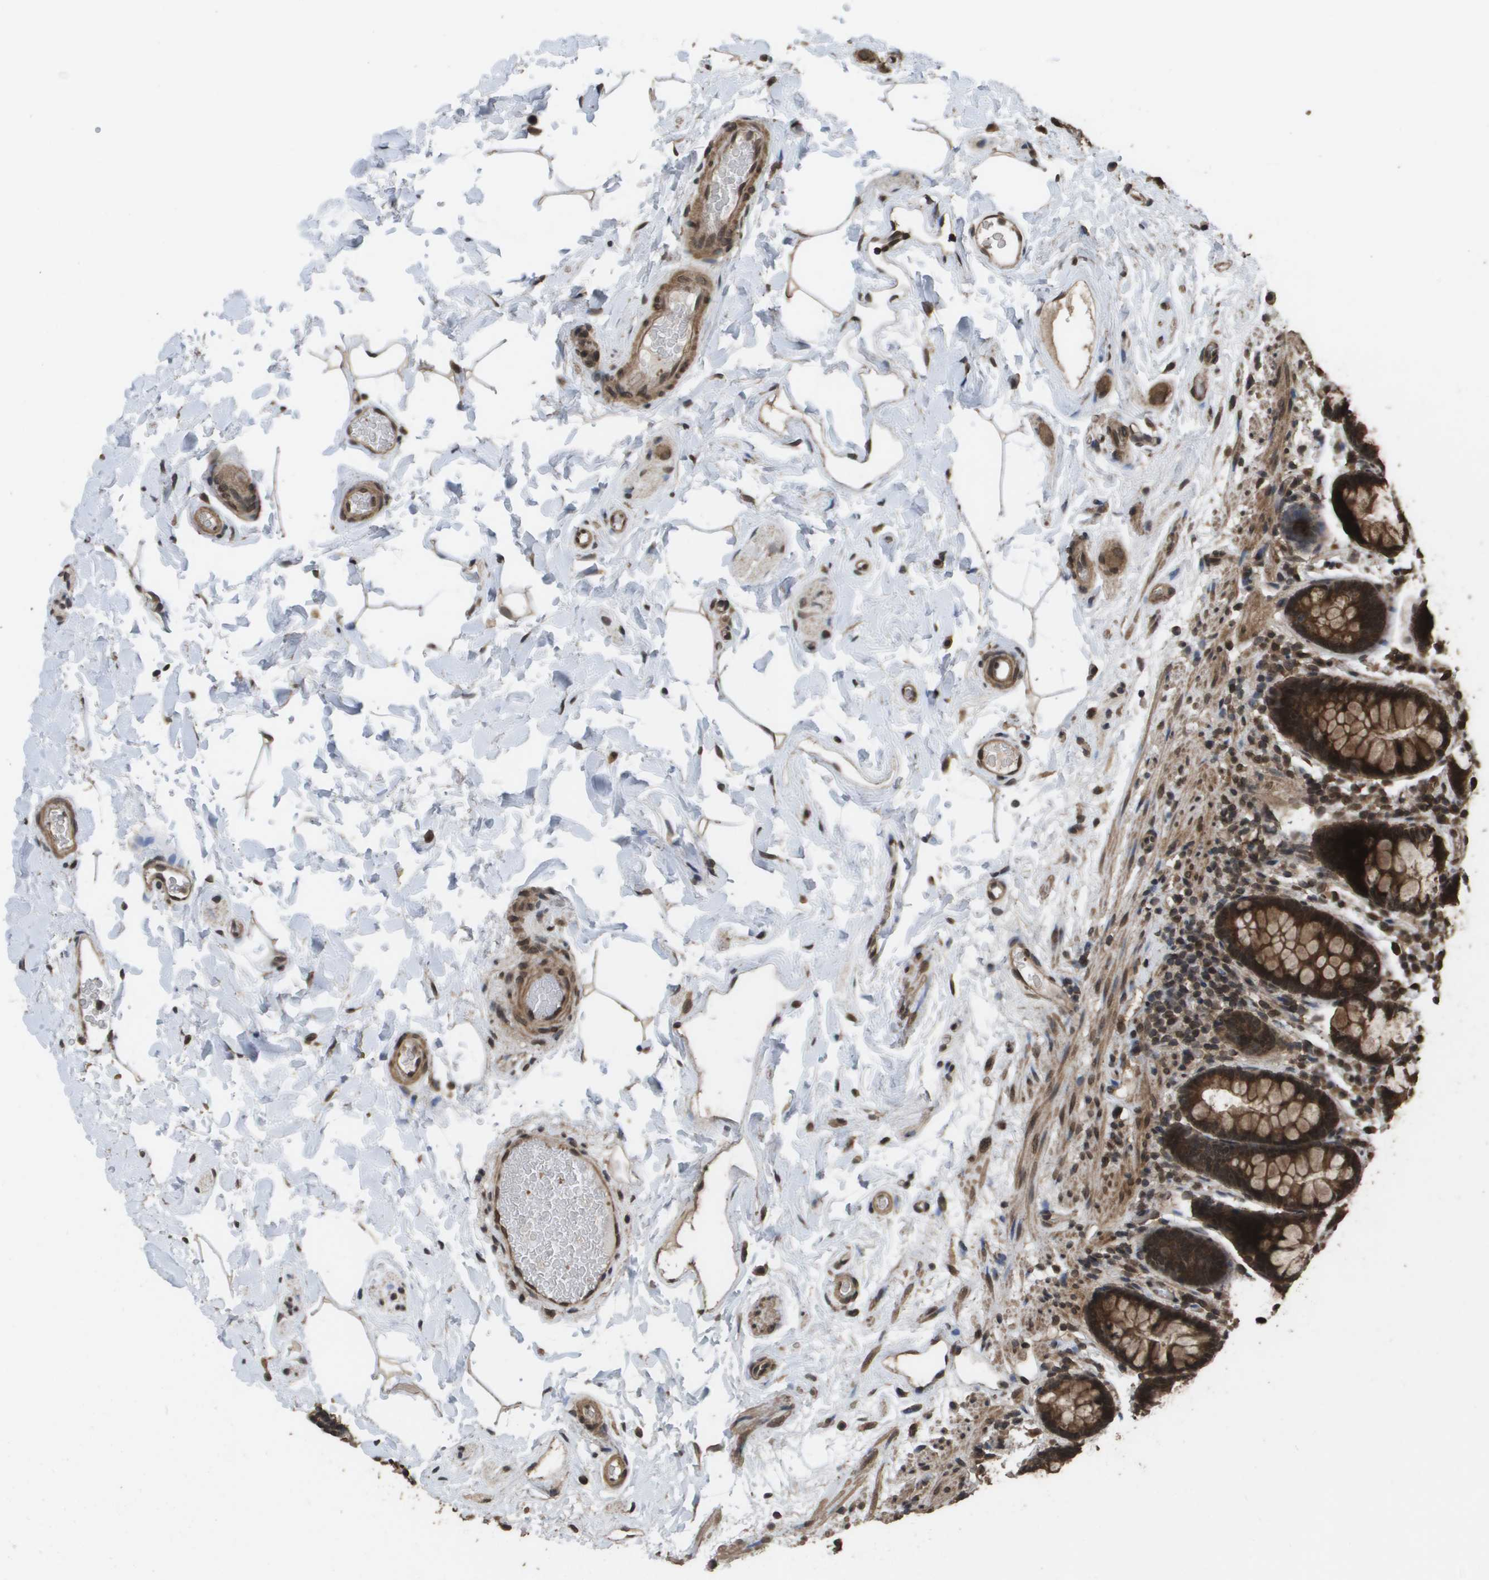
{"staining": {"intensity": "moderate", "quantity": ">75%", "location": "cytoplasmic/membranous"}, "tissue": "colon", "cell_type": "Endothelial cells", "image_type": "normal", "snomed": [{"axis": "morphology", "description": "Normal tissue, NOS"}, {"axis": "topography", "description": "Colon"}], "caption": "Colon stained with immunohistochemistry reveals moderate cytoplasmic/membranous positivity in approximately >75% of endothelial cells.", "gene": "AXIN2", "patient": {"sex": "female", "age": 80}}